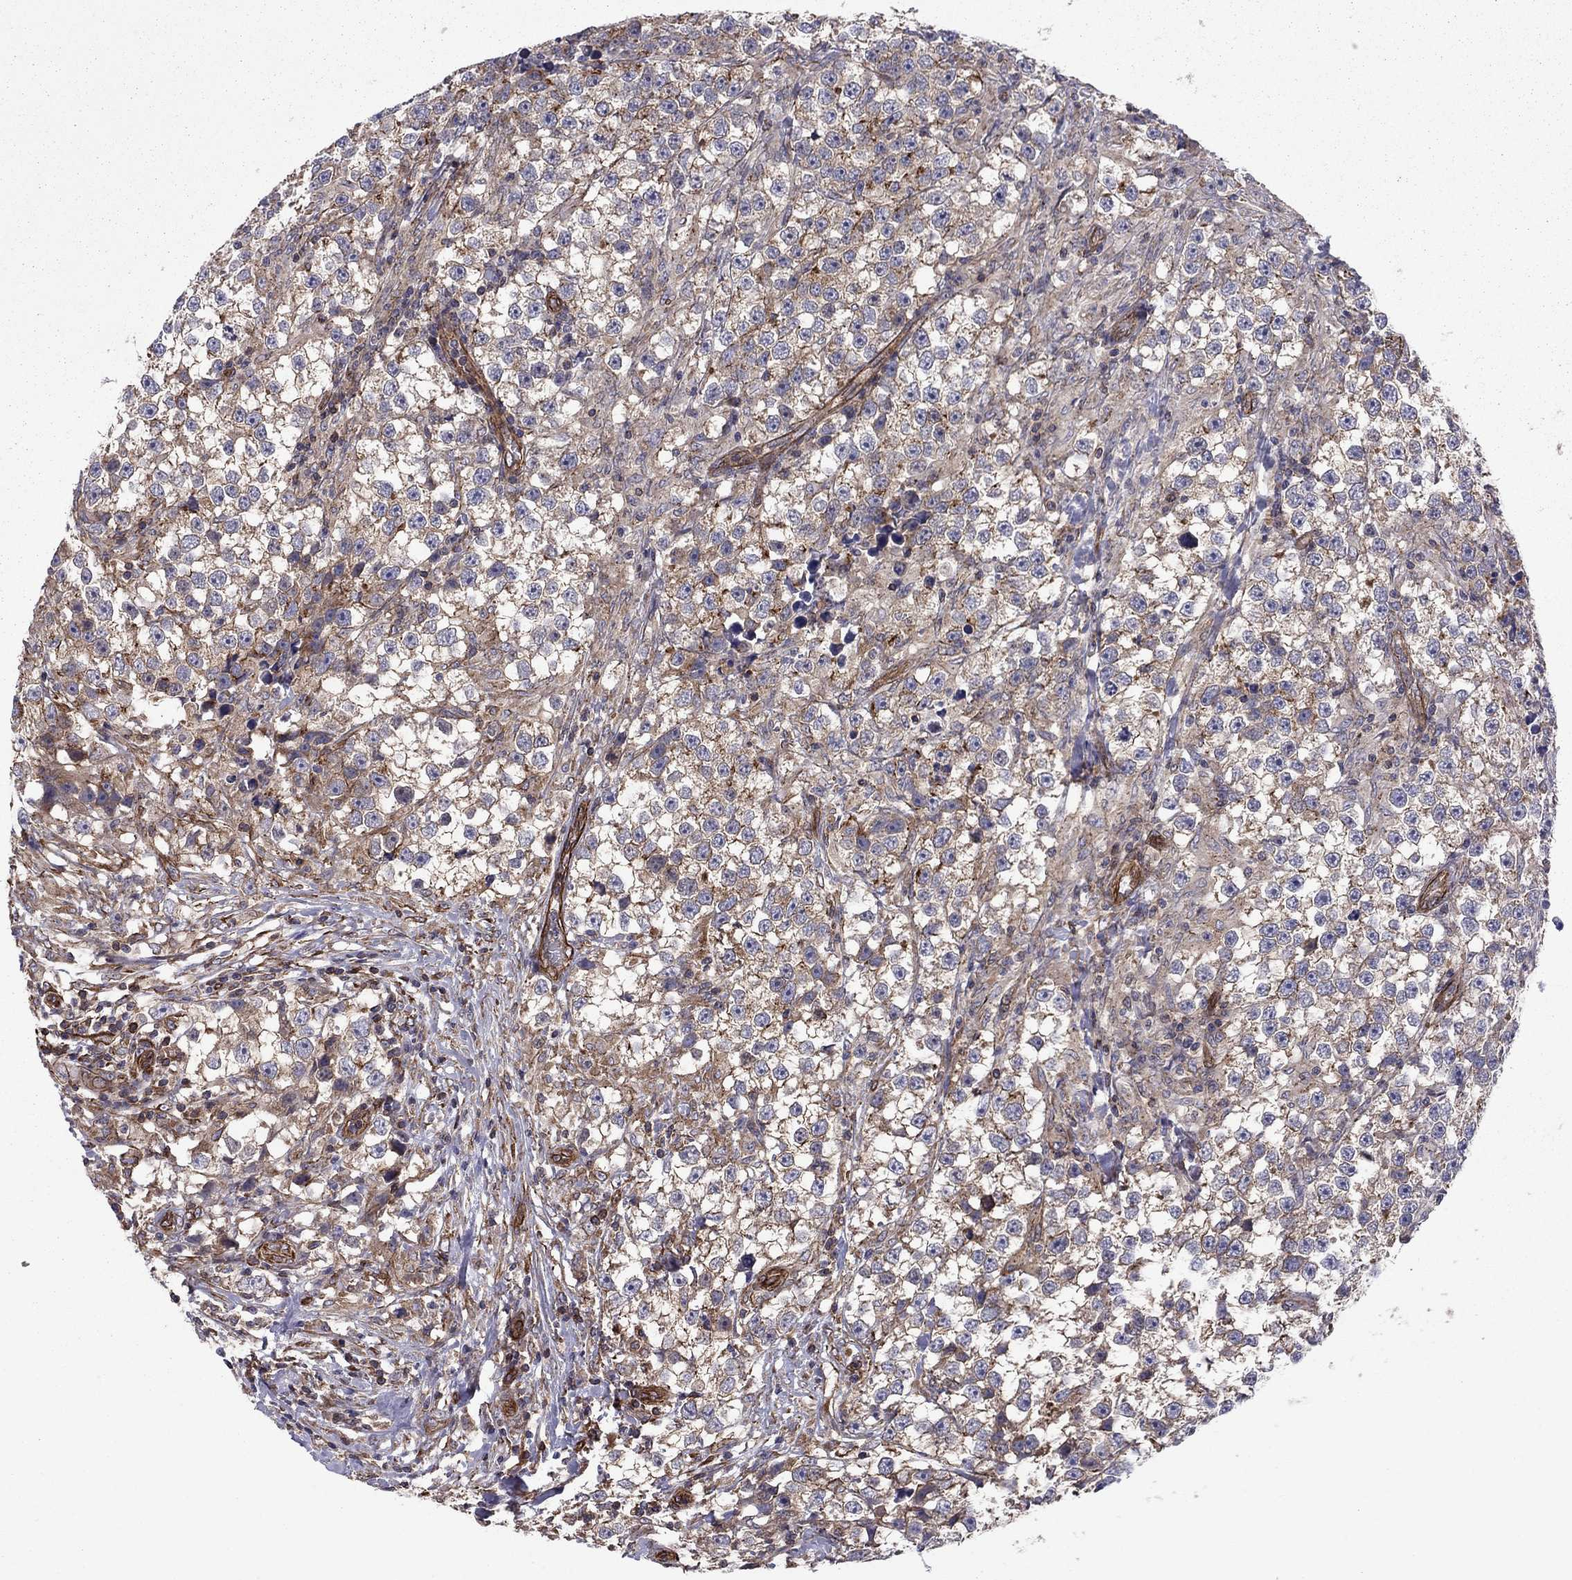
{"staining": {"intensity": "strong", "quantity": "<25%", "location": "cytoplasmic/membranous"}, "tissue": "testis cancer", "cell_type": "Tumor cells", "image_type": "cancer", "snomed": [{"axis": "morphology", "description": "Seminoma, NOS"}, {"axis": "topography", "description": "Testis"}], "caption": "The micrograph exhibits a brown stain indicating the presence of a protein in the cytoplasmic/membranous of tumor cells in testis seminoma.", "gene": "SHMT1", "patient": {"sex": "male", "age": 46}}